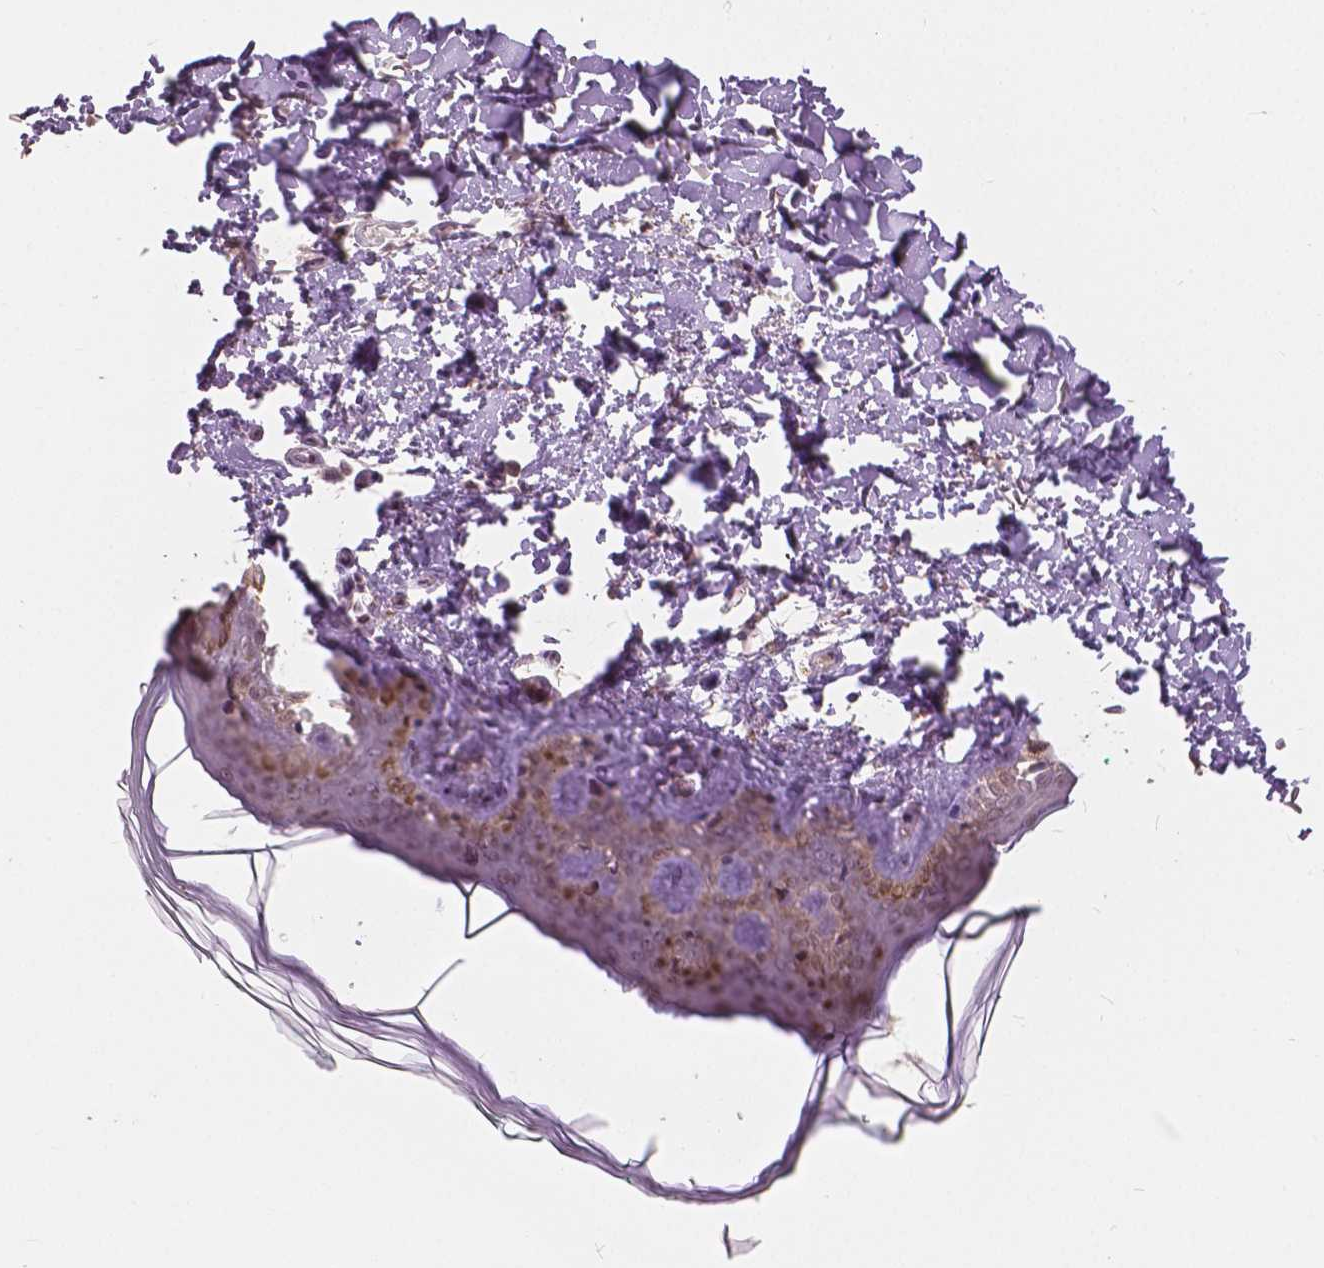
{"staining": {"intensity": "weak", "quantity": "25%-75%", "location": "nuclear"}, "tissue": "skin", "cell_type": "Fibroblasts", "image_type": "normal", "snomed": [{"axis": "morphology", "description": "Normal tissue, NOS"}, {"axis": "topography", "description": "Skin"}, {"axis": "topography", "description": "Peripheral nerve tissue"}], "caption": "Immunohistochemical staining of normal human skin reveals low levels of weak nuclear staining in about 25%-75% of fibroblasts. (DAB (3,3'-diaminobenzidine) IHC, brown staining for protein, blue staining for nuclei).", "gene": "DLX6", "patient": {"sex": "female", "age": 45}}